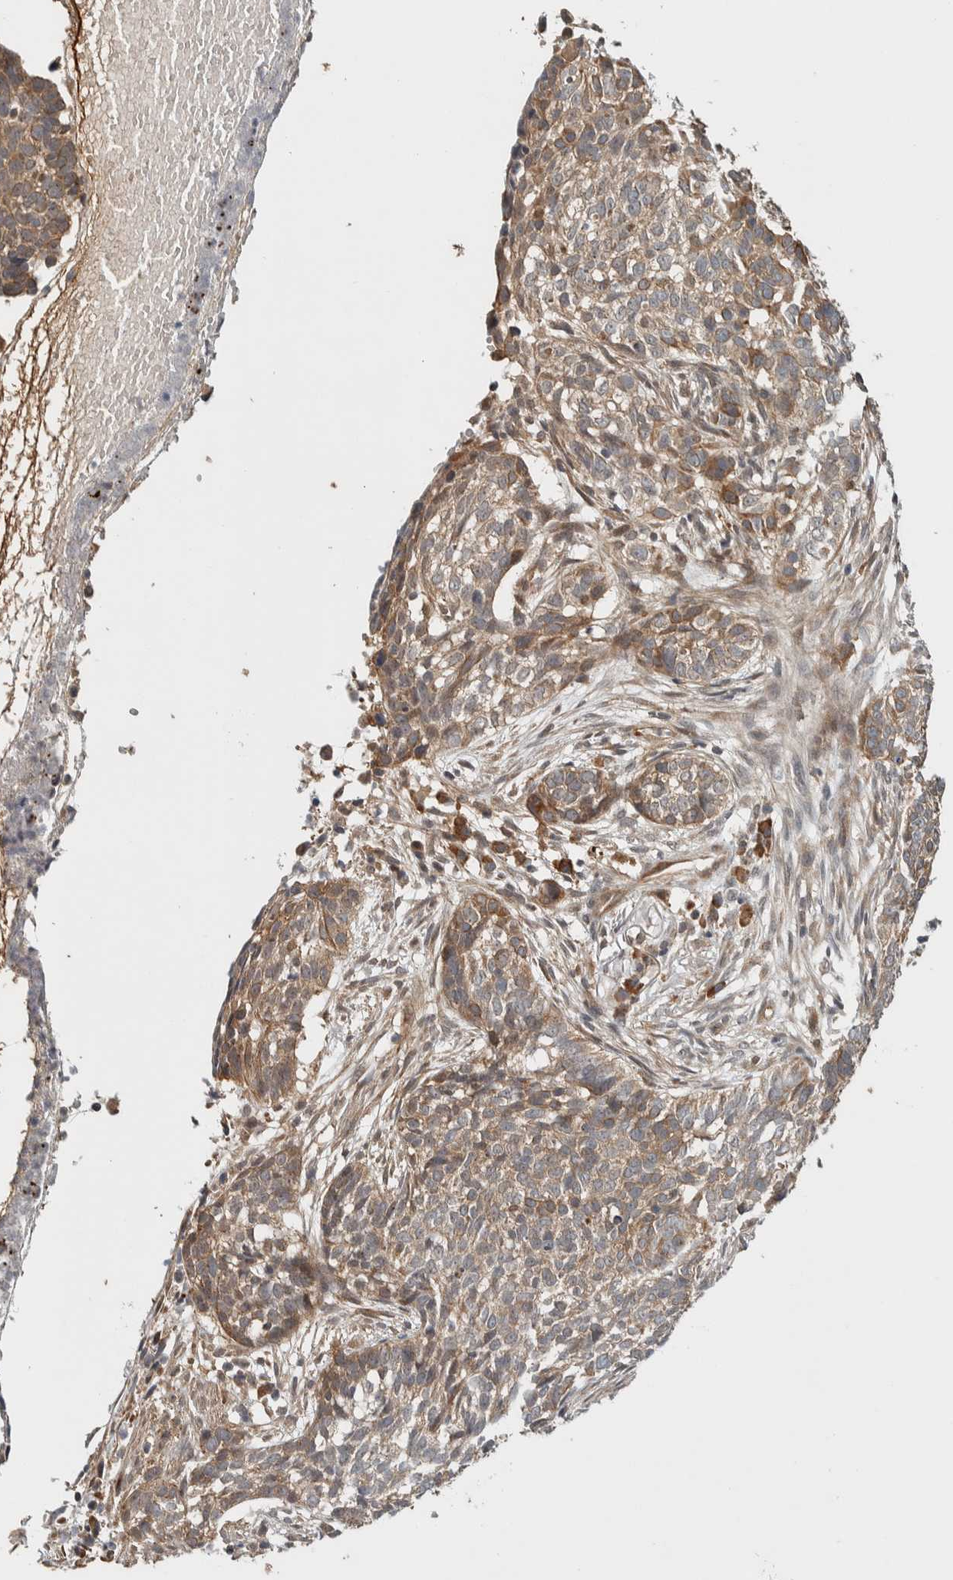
{"staining": {"intensity": "weak", "quantity": ">75%", "location": "cytoplasmic/membranous"}, "tissue": "skin cancer", "cell_type": "Tumor cells", "image_type": "cancer", "snomed": [{"axis": "morphology", "description": "Basal cell carcinoma"}, {"axis": "topography", "description": "Skin"}], "caption": "About >75% of tumor cells in skin cancer exhibit weak cytoplasmic/membranous protein staining as visualized by brown immunohistochemical staining.", "gene": "TBC1D31", "patient": {"sex": "male", "age": 85}}